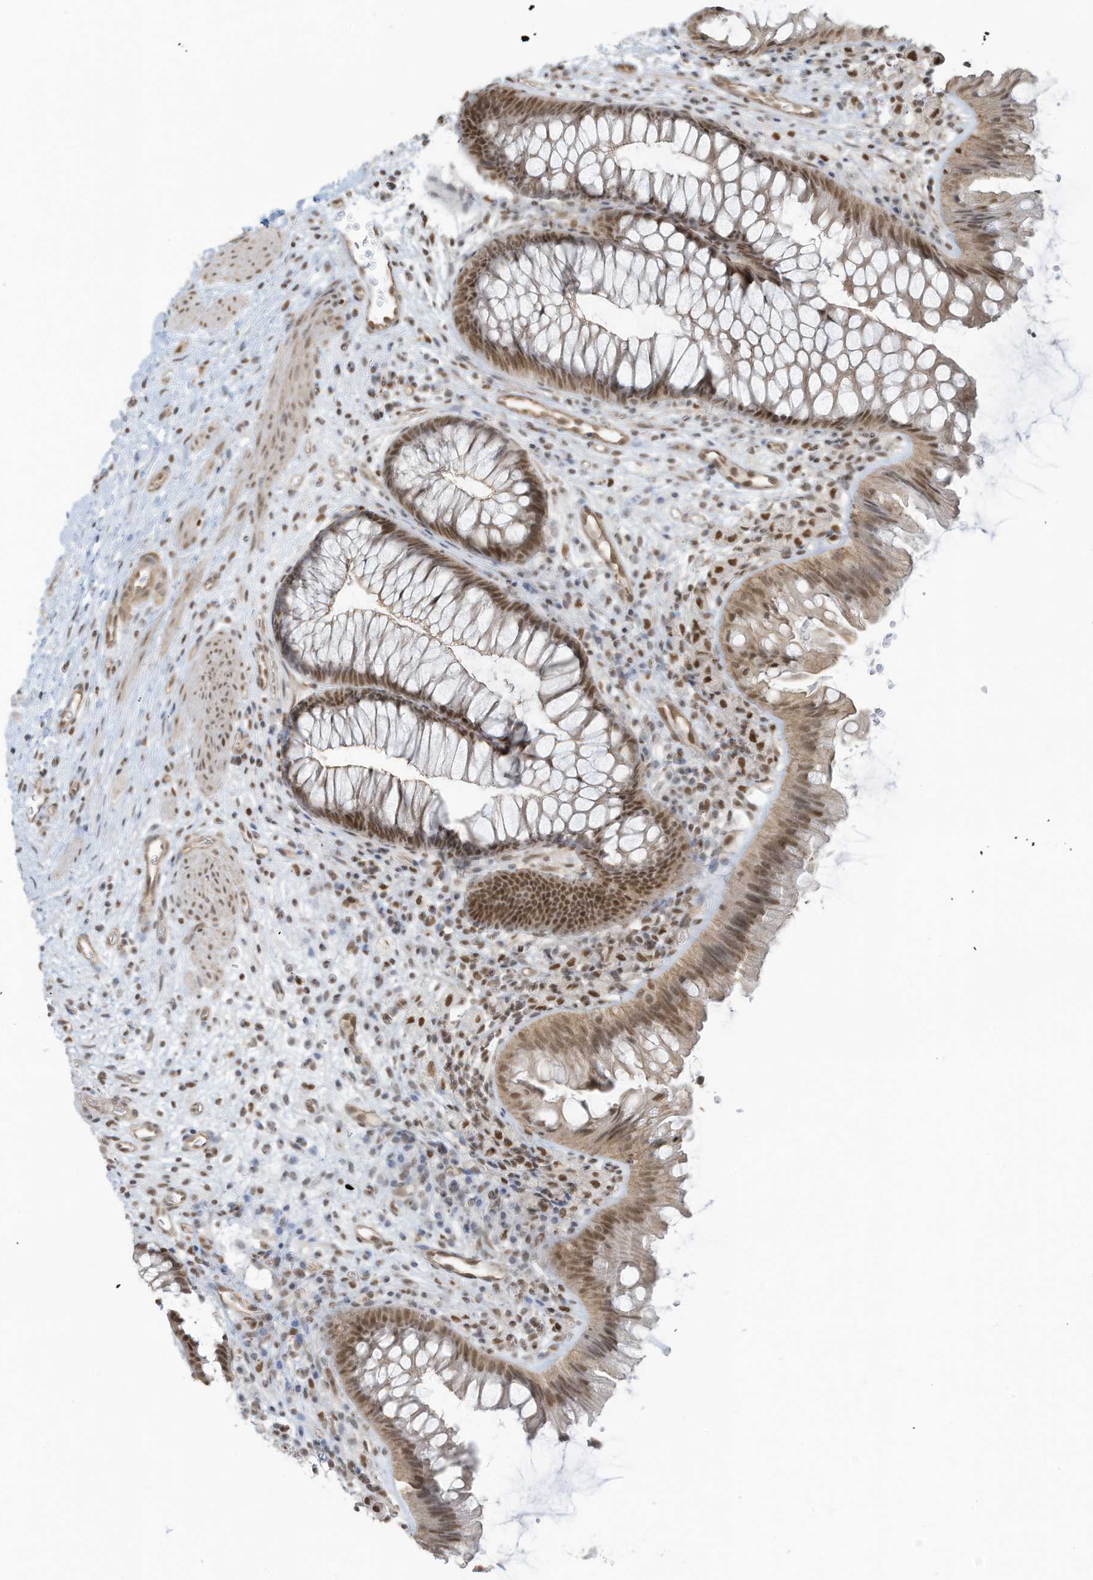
{"staining": {"intensity": "moderate", "quantity": ">75%", "location": "cytoplasmic/membranous"}, "tissue": "colon", "cell_type": "Endothelial cells", "image_type": "normal", "snomed": [{"axis": "morphology", "description": "Normal tissue, NOS"}, {"axis": "topography", "description": "Colon"}], "caption": "Unremarkable colon demonstrates moderate cytoplasmic/membranous expression in approximately >75% of endothelial cells.", "gene": "DBR1", "patient": {"sex": "female", "age": 62}}